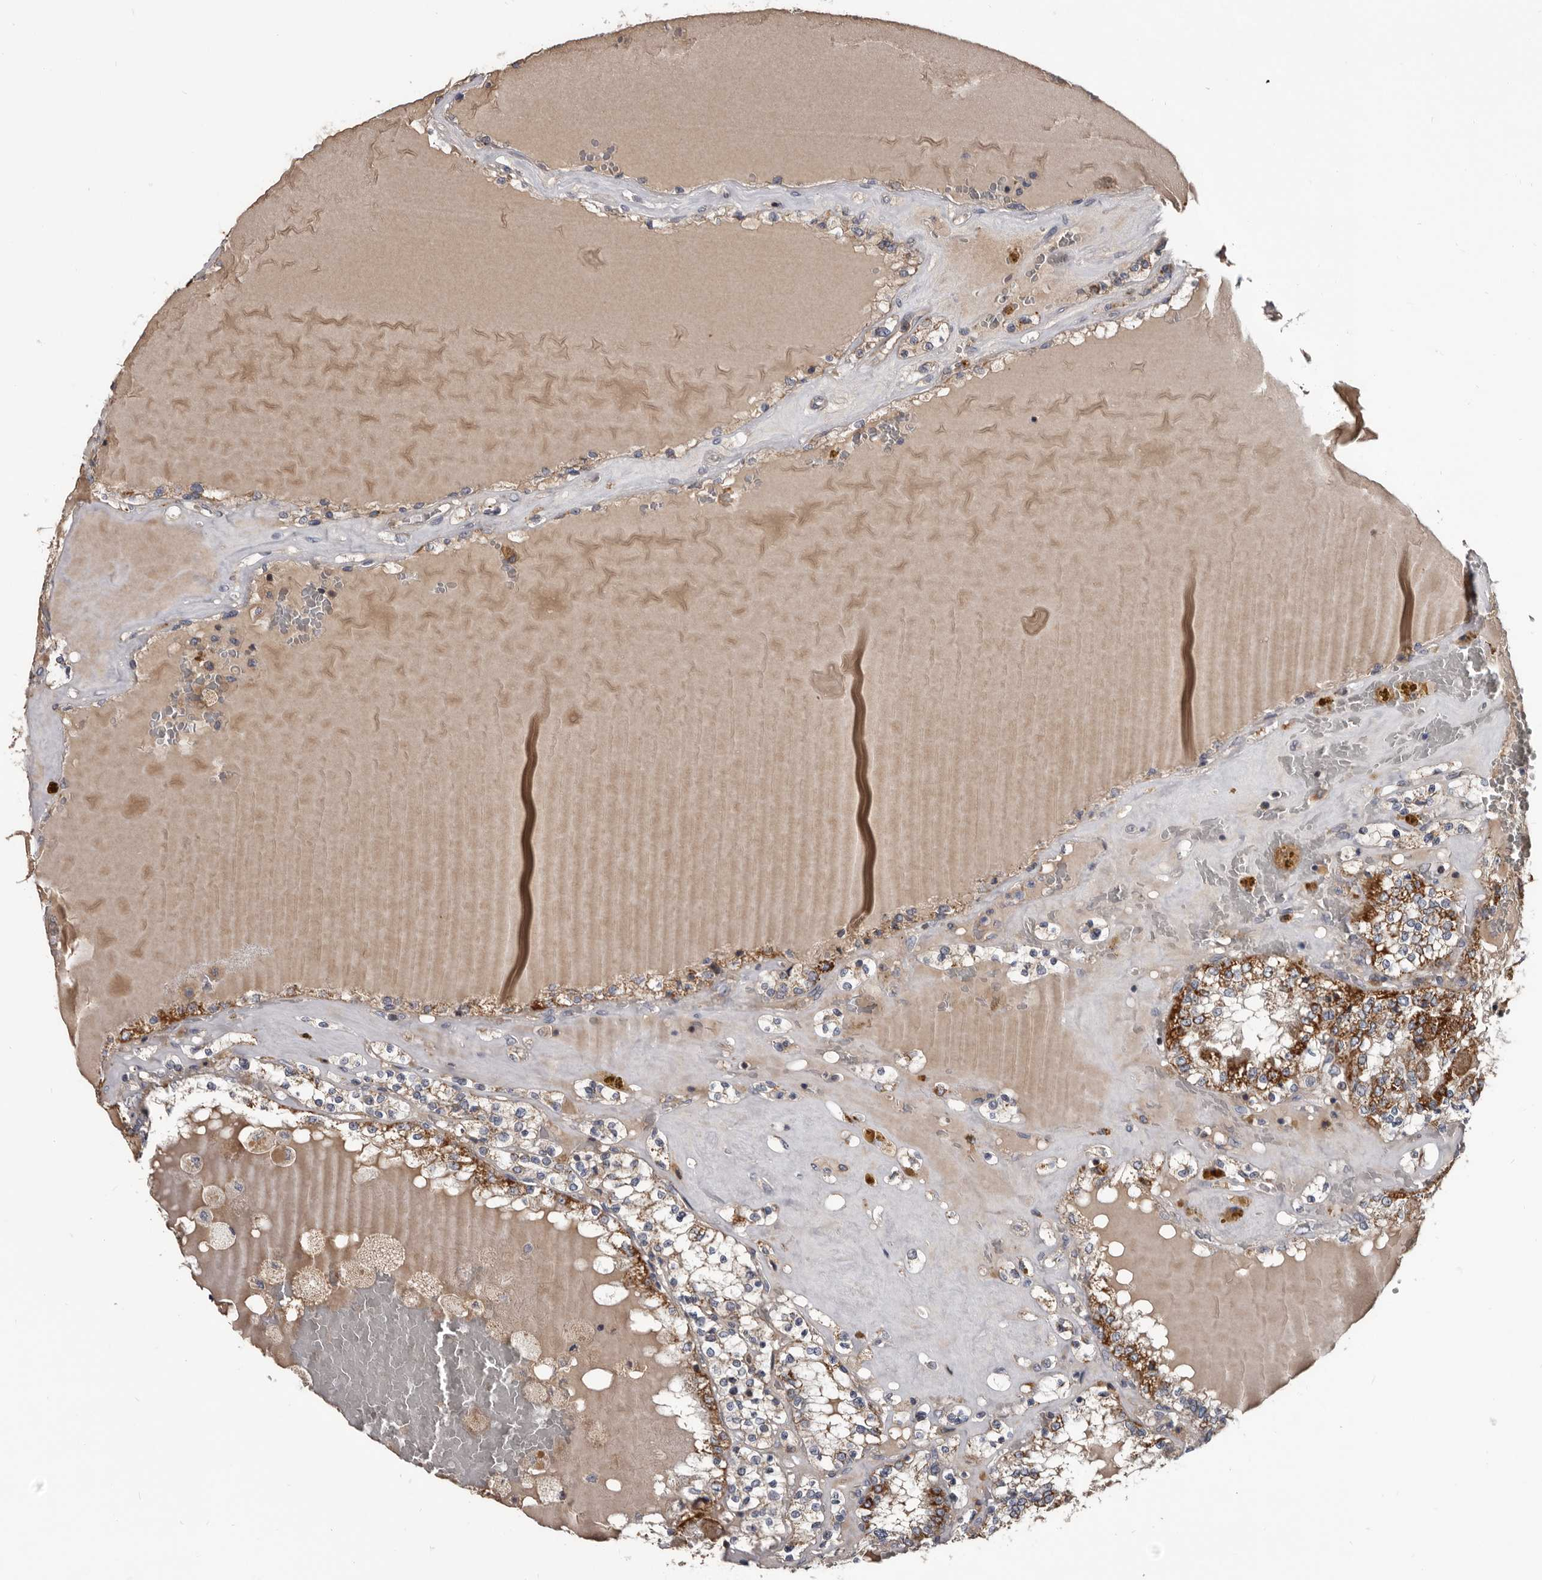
{"staining": {"intensity": "moderate", "quantity": ">75%", "location": "cytoplasmic/membranous"}, "tissue": "renal cancer", "cell_type": "Tumor cells", "image_type": "cancer", "snomed": [{"axis": "morphology", "description": "Adenocarcinoma, NOS"}, {"axis": "topography", "description": "Kidney"}], "caption": "Protein analysis of renal cancer (adenocarcinoma) tissue displays moderate cytoplasmic/membranous staining in about >75% of tumor cells.", "gene": "ALDH5A1", "patient": {"sex": "female", "age": 56}}